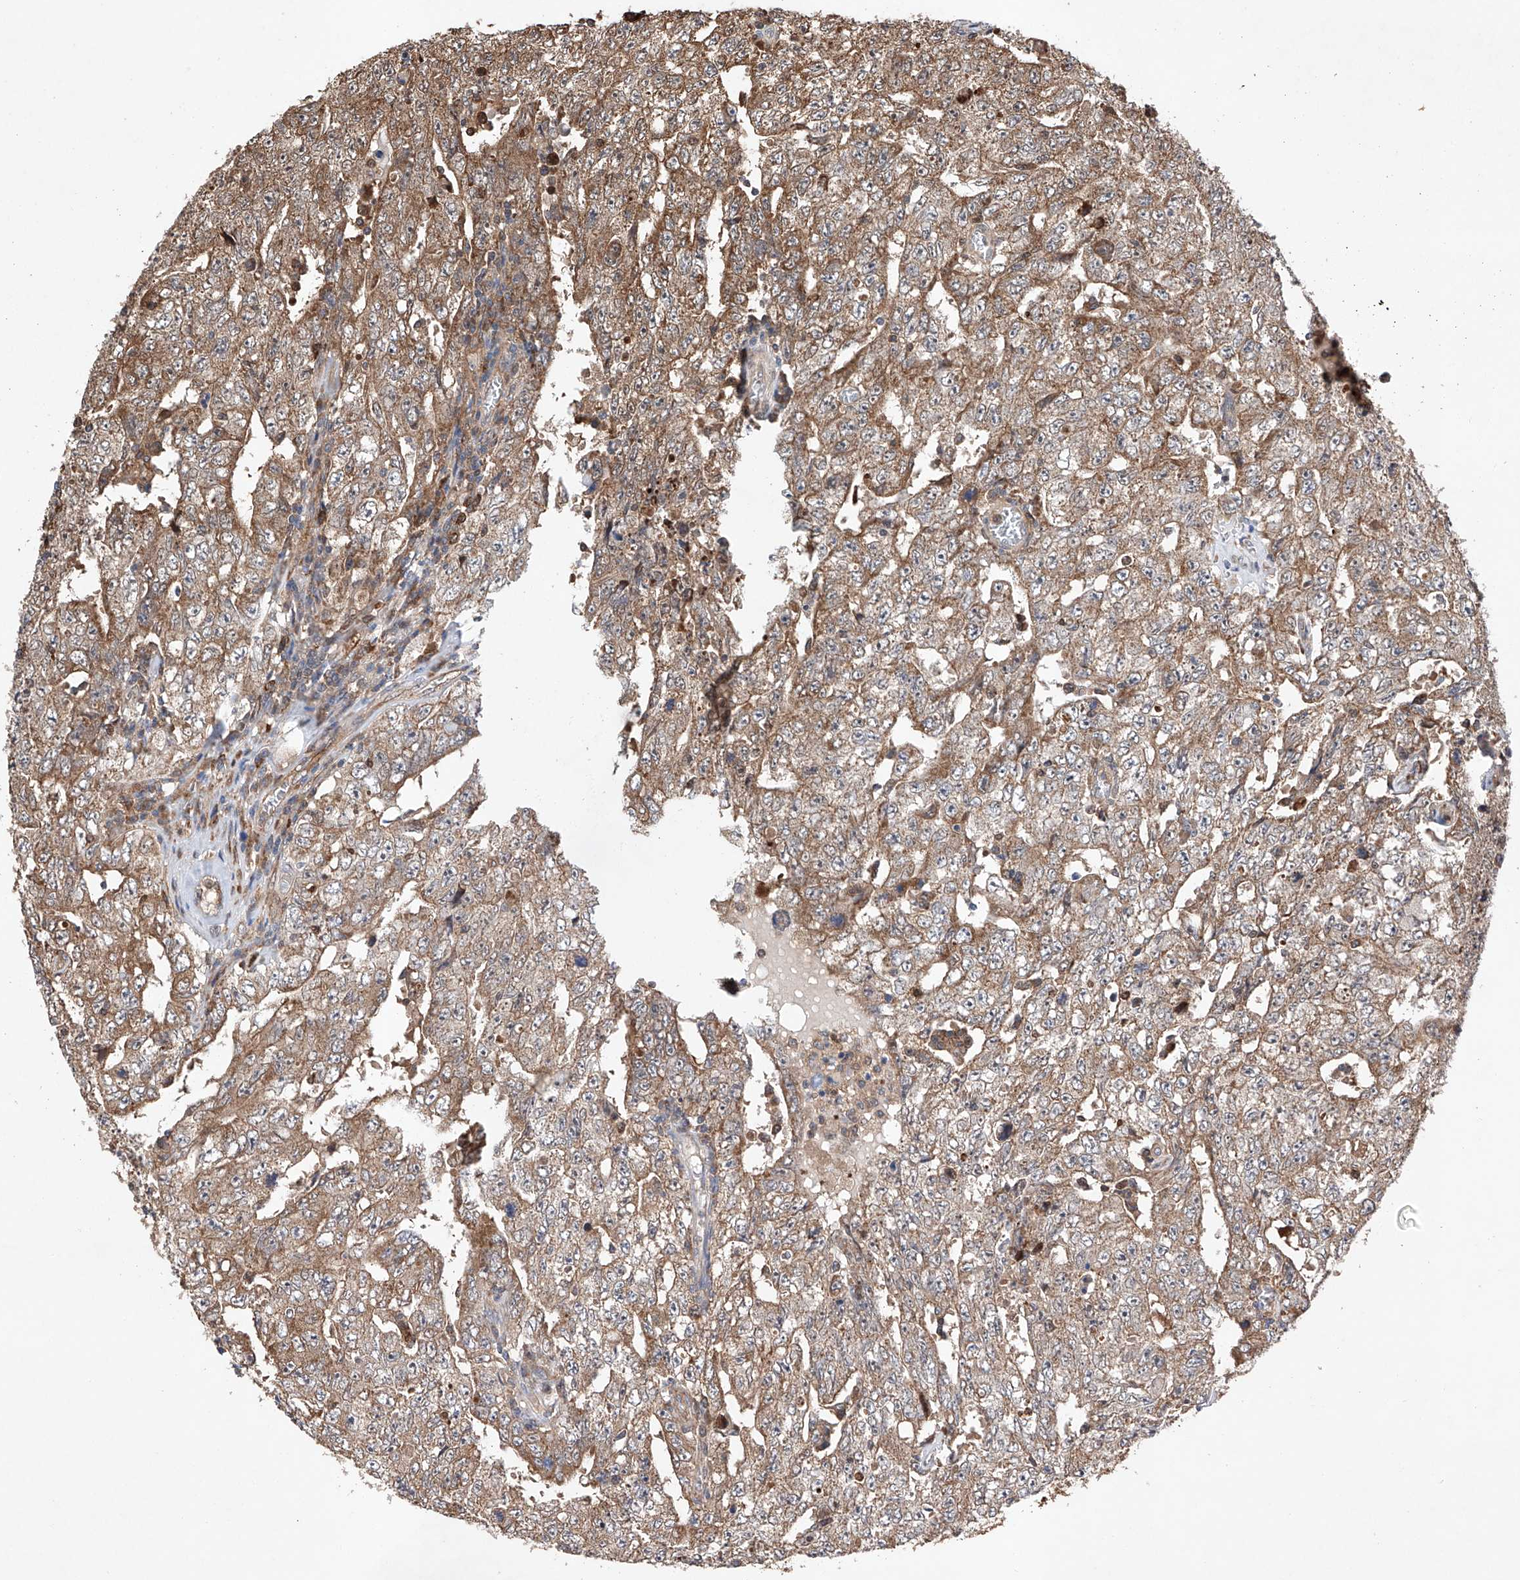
{"staining": {"intensity": "moderate", "quantity": ">75%", "location": "cytoplasmic/membranous"}, "tissue": "testis cancer", "cell_type": "Tumor cells", "image_type": "cancer", "snomed": [{"axis": "morphology", "description": "Carcinoma, Embryonal, NOS"}, {"axis": "topography", "description": "Testis"}], "caption": "A medium amount of moderate cytoplasmic/membranous positivity is present in approximately >75% of tumor cells in testis embryonal carcinoma tissue.", "gene": "TIMM23", "patient": {"sex": "male", "age": 26}}